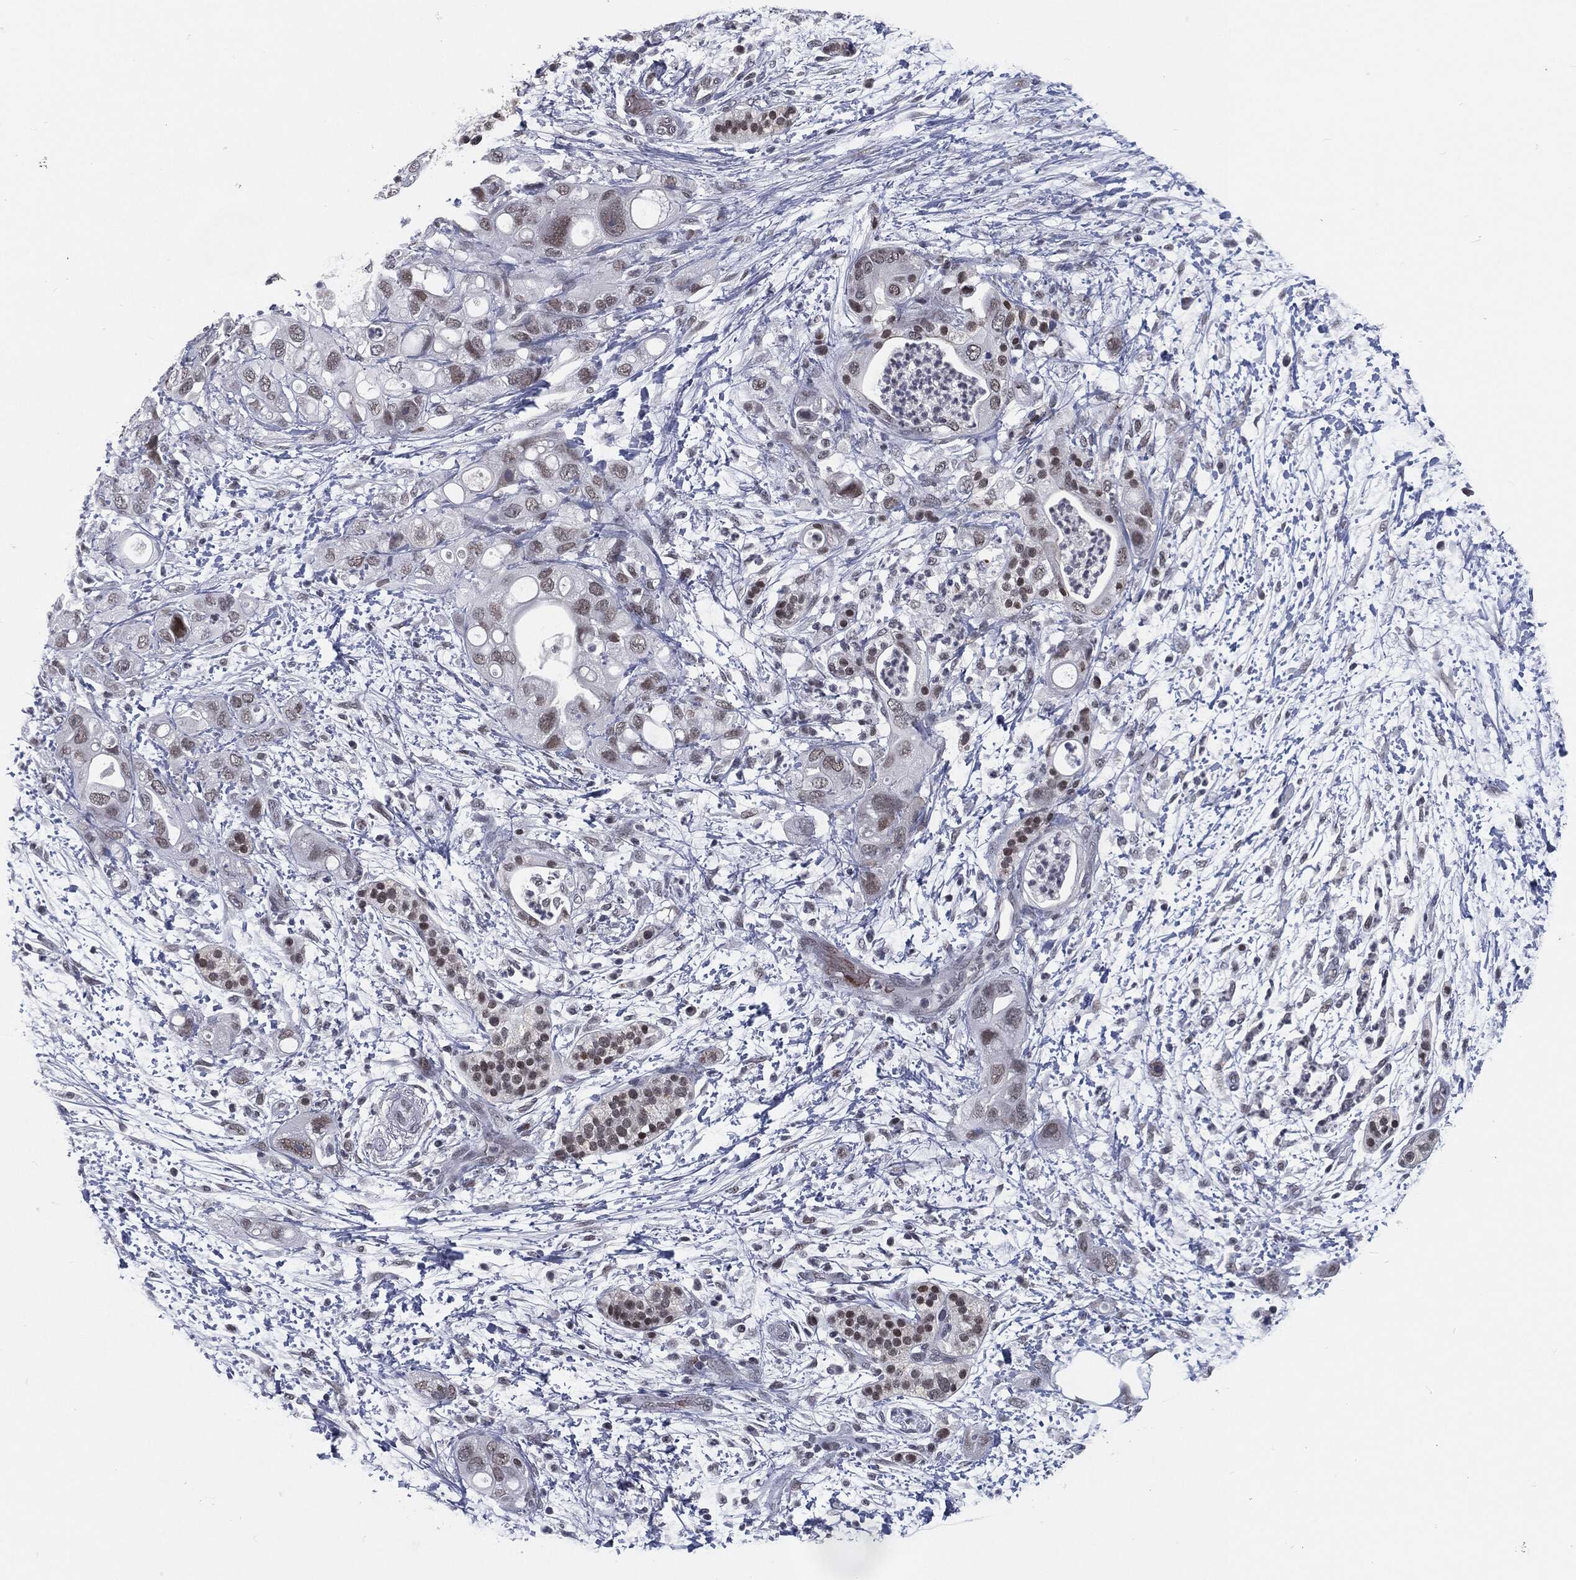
{"staining": {"intensity": "weak", "quantity": "<25%", "location": "nuclear"}, "tissue": "pancreatic cancer", "cell_type": "Tumor cells", "image_type": "cancer", "snomed": [{"axis": "morphology", "description": "Adenocarcinoma, NOS"}, {"axis": "topography", "description": "Pancreas"}], "caption": "Photomicrograph shows no protein positivity in tumor cells of pancreatic adenocarcinoma tissue.", "gene": "ANXA1", "patient": {"sex": "female", "age": 72}}